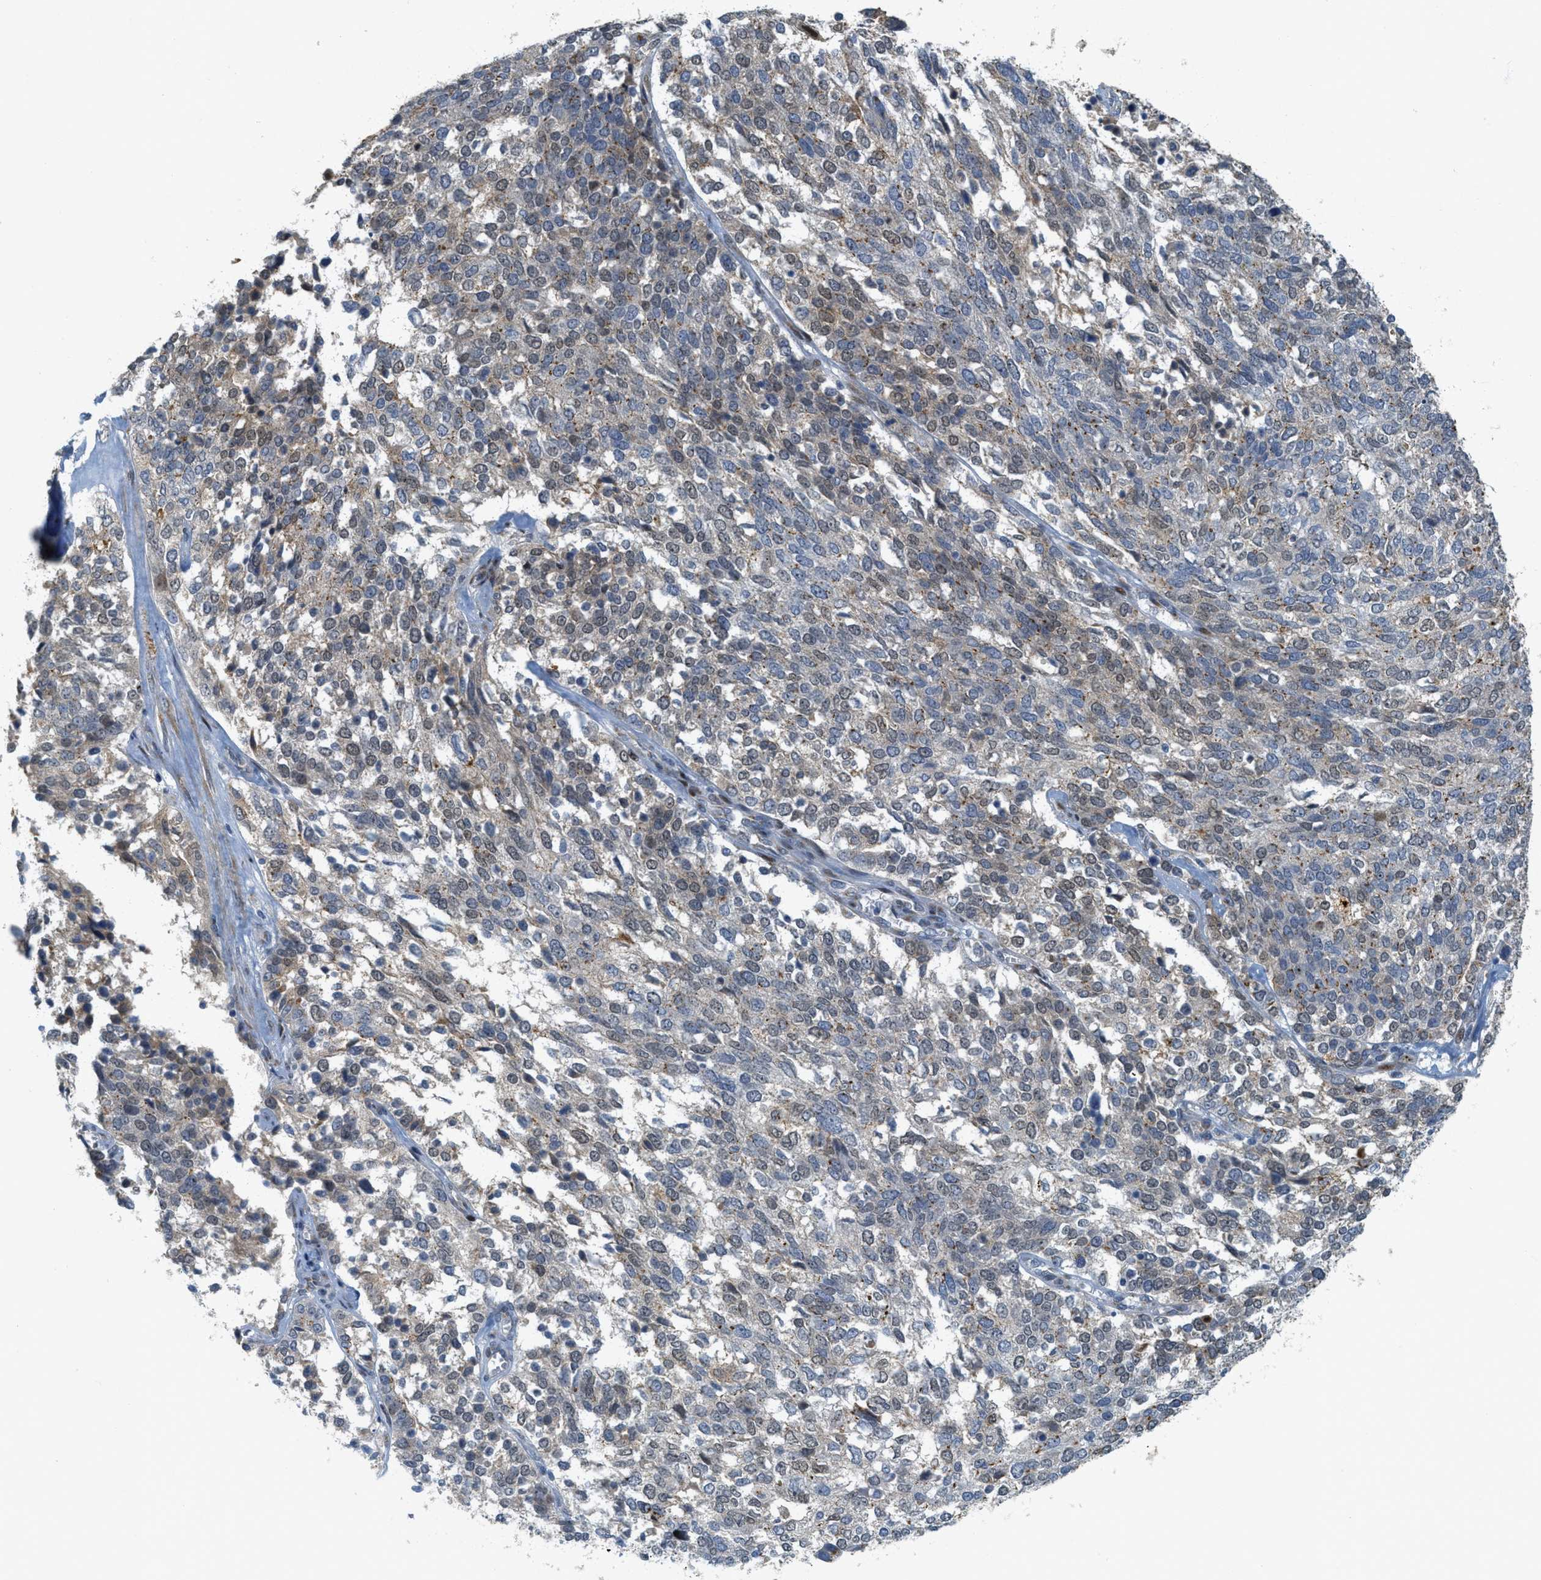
{"staining": {"intensity": "weak", "quantity": "25%-75%", "location": "cytoplasmic/membranous"}, "tissue": "ovarian cancer", "cell_type": "Tumor cells", "image_type": "cancer", "snomed": [{"axis": "morphology", "description": "Cystadenocarcinoma, serous, NOS"}, {"axis": "topography", "description": "Ovary"}], "caption": "High-power microscopy captured an immunohistochemistry (IHC) histopathology image of ovarian serous cystadenocarcinoma, revealing weak cytoplasmic/membranous positivity in about 25%-75% of tumor cells. (DAB (3,3'-diaminobenzidine) IHC with brightfield microscopy, high magnification).", "gene": "ZFPL1", "patient": {"sex": "female", "age": 44}}